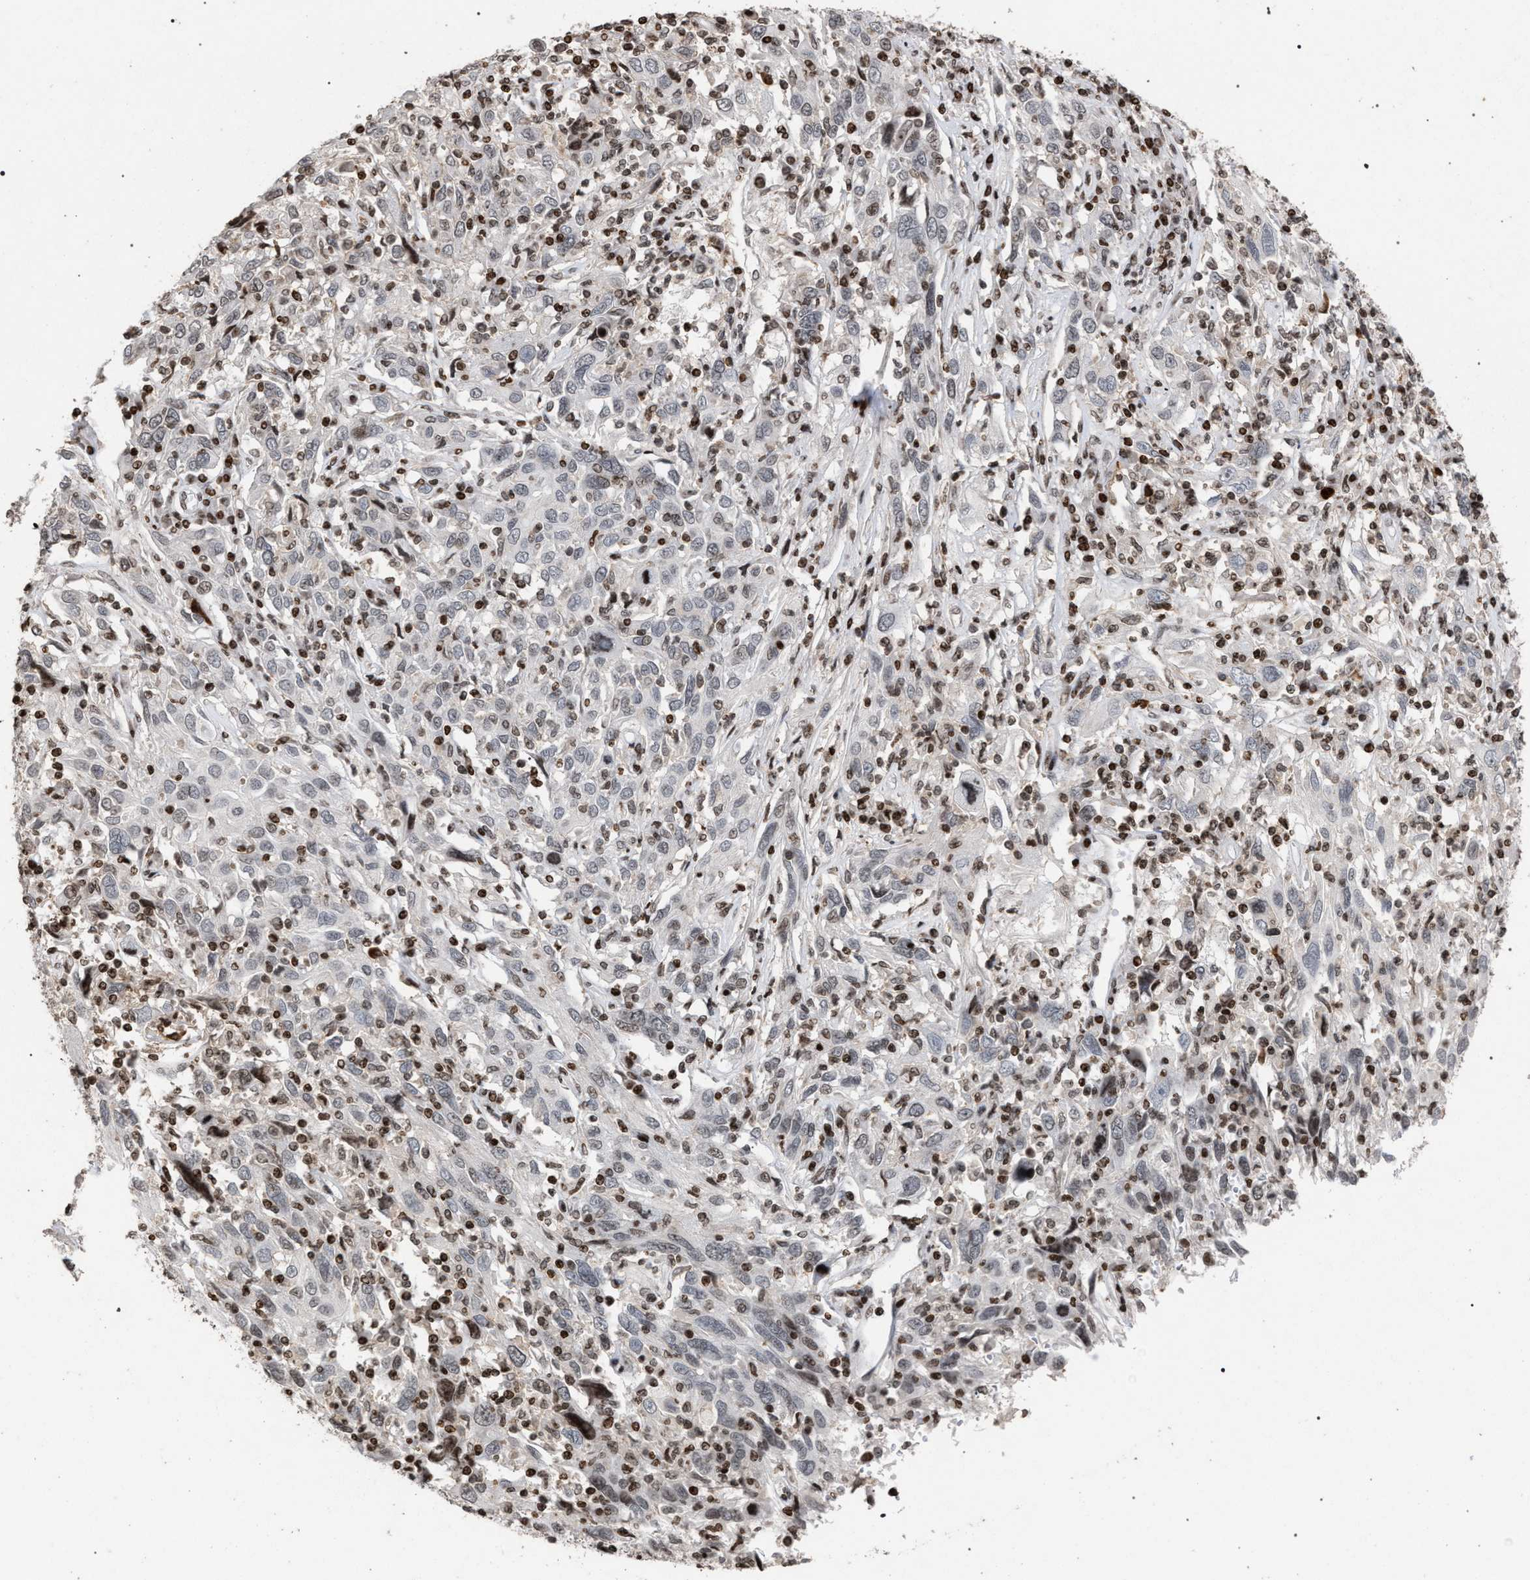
{"staining": {"intensity": "negative", "quantity": "none", "location": "none"}, "tissue": "cervical cancer", "cell_type": "Tumor cells", "image_type": "cancer", "snomed": [{"axis": "morphology", "description": "Squamous cell carcinoma, NOS"}, {"axis": "topography", "description": "Cervix"}], "caption": "Immunohistochemistry (IHC) of human squamous cell carcinoma (cervical) exhibits no positivity in tumor cells.", "gene": "FOXD3", "patient": {"sex": "female", "age": 46}}